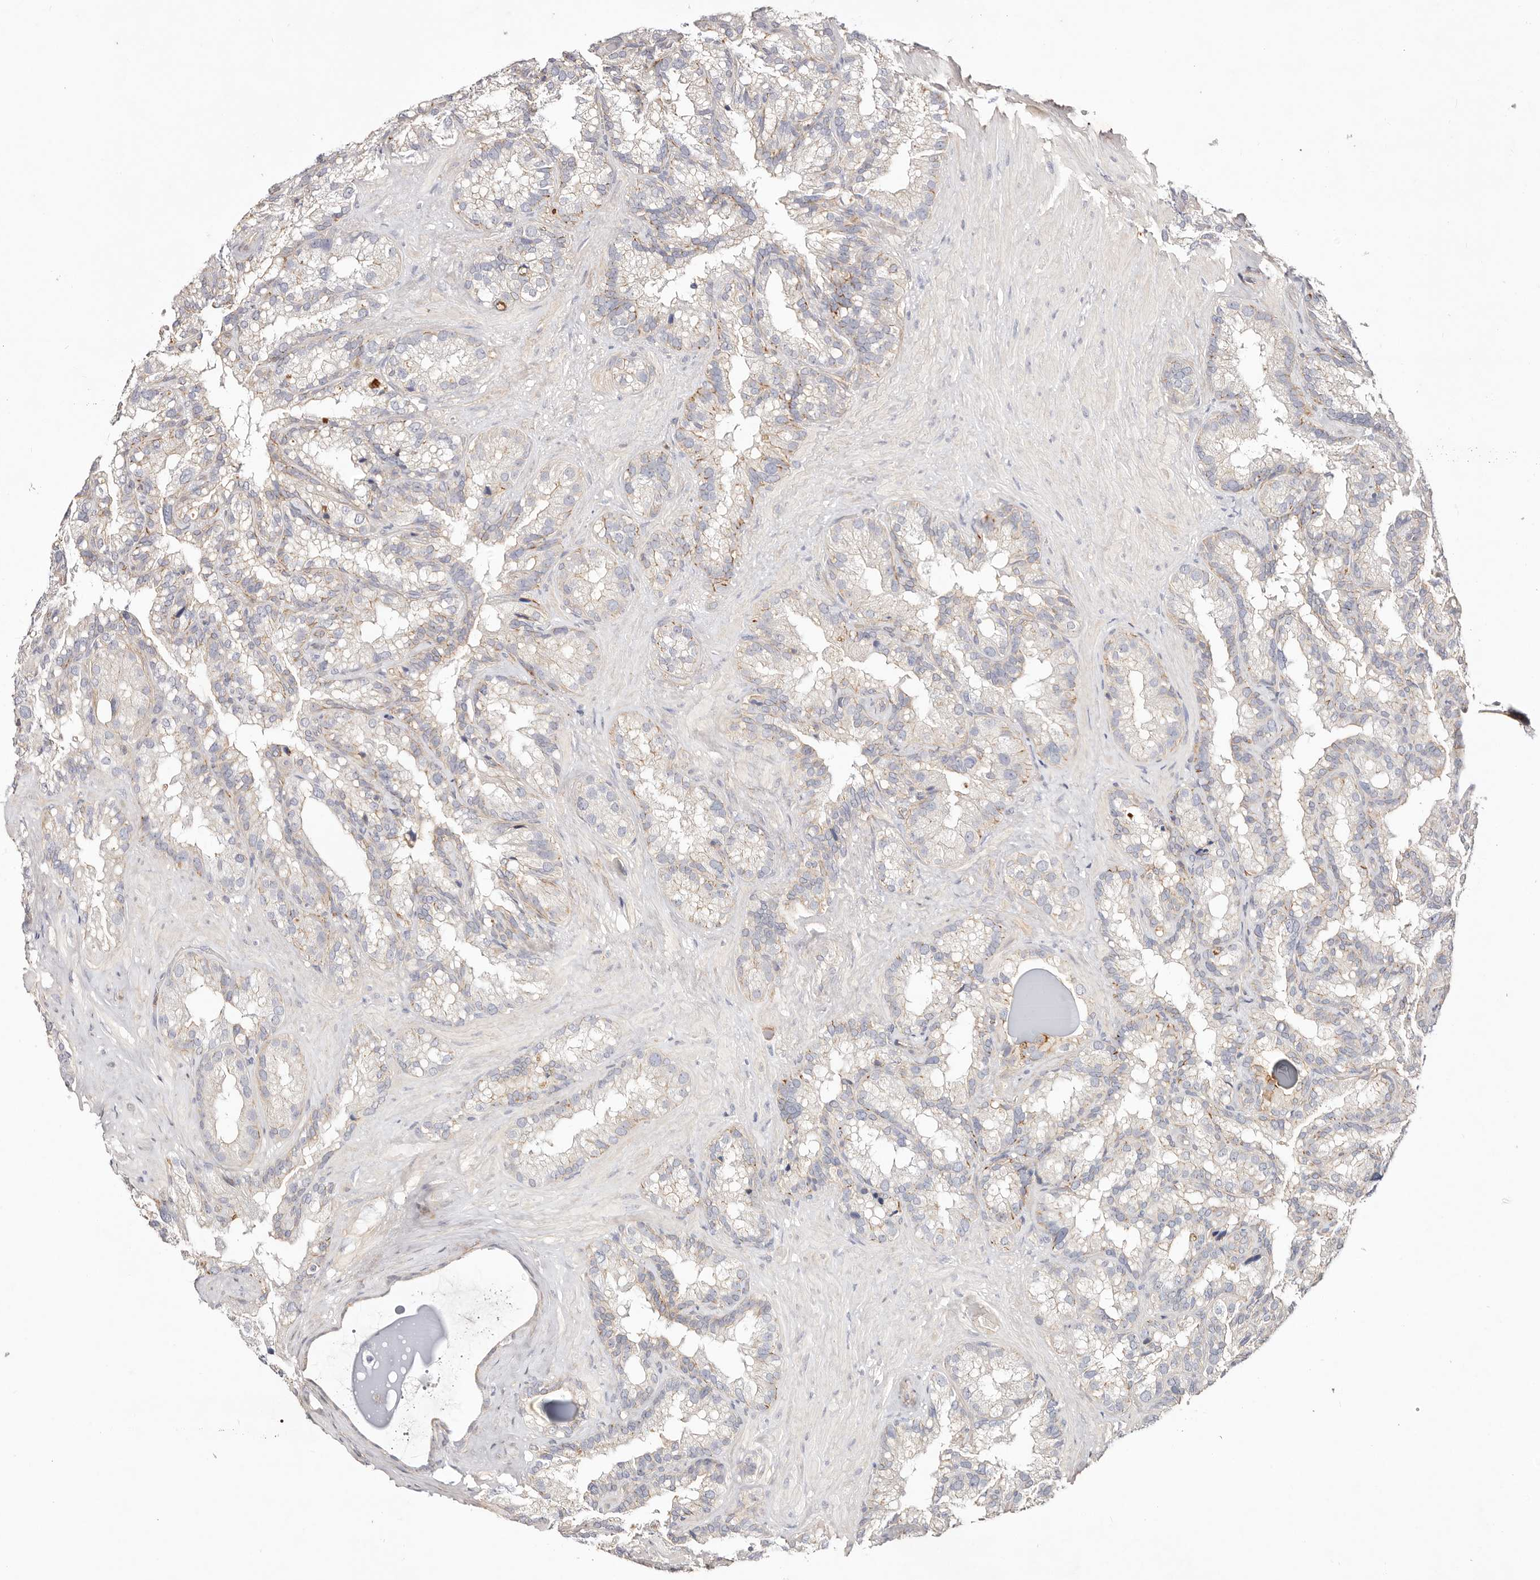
{"staining": {"intensity": "moderate", "quantity": "<25%", "location": "cytoplasmic/membranous"}, "tissue": "seminal vesicle", "cell_type": "Glandular cells", "image_type": "normal", "snomed": [{"axis": "morphology", "description": "Normal tissue, NOS"}, {"axis": "topography", "description": "Prostate"}, {"axis": "topography", "description": "Seminal veicle"}], "caption": "IHC of benign seminal vesicle exhibits low levels of moderate cytoplasmic/membranous staining in about <25% of glandular cells. Using DAB (3,3'-diaminobenzidine) (brown) and hematoxylin (blue) stains, captured at high magnification using brightfield microscopy.", "gene": "SLC35B2", "patient": {"sex": "male", "age": 68}}